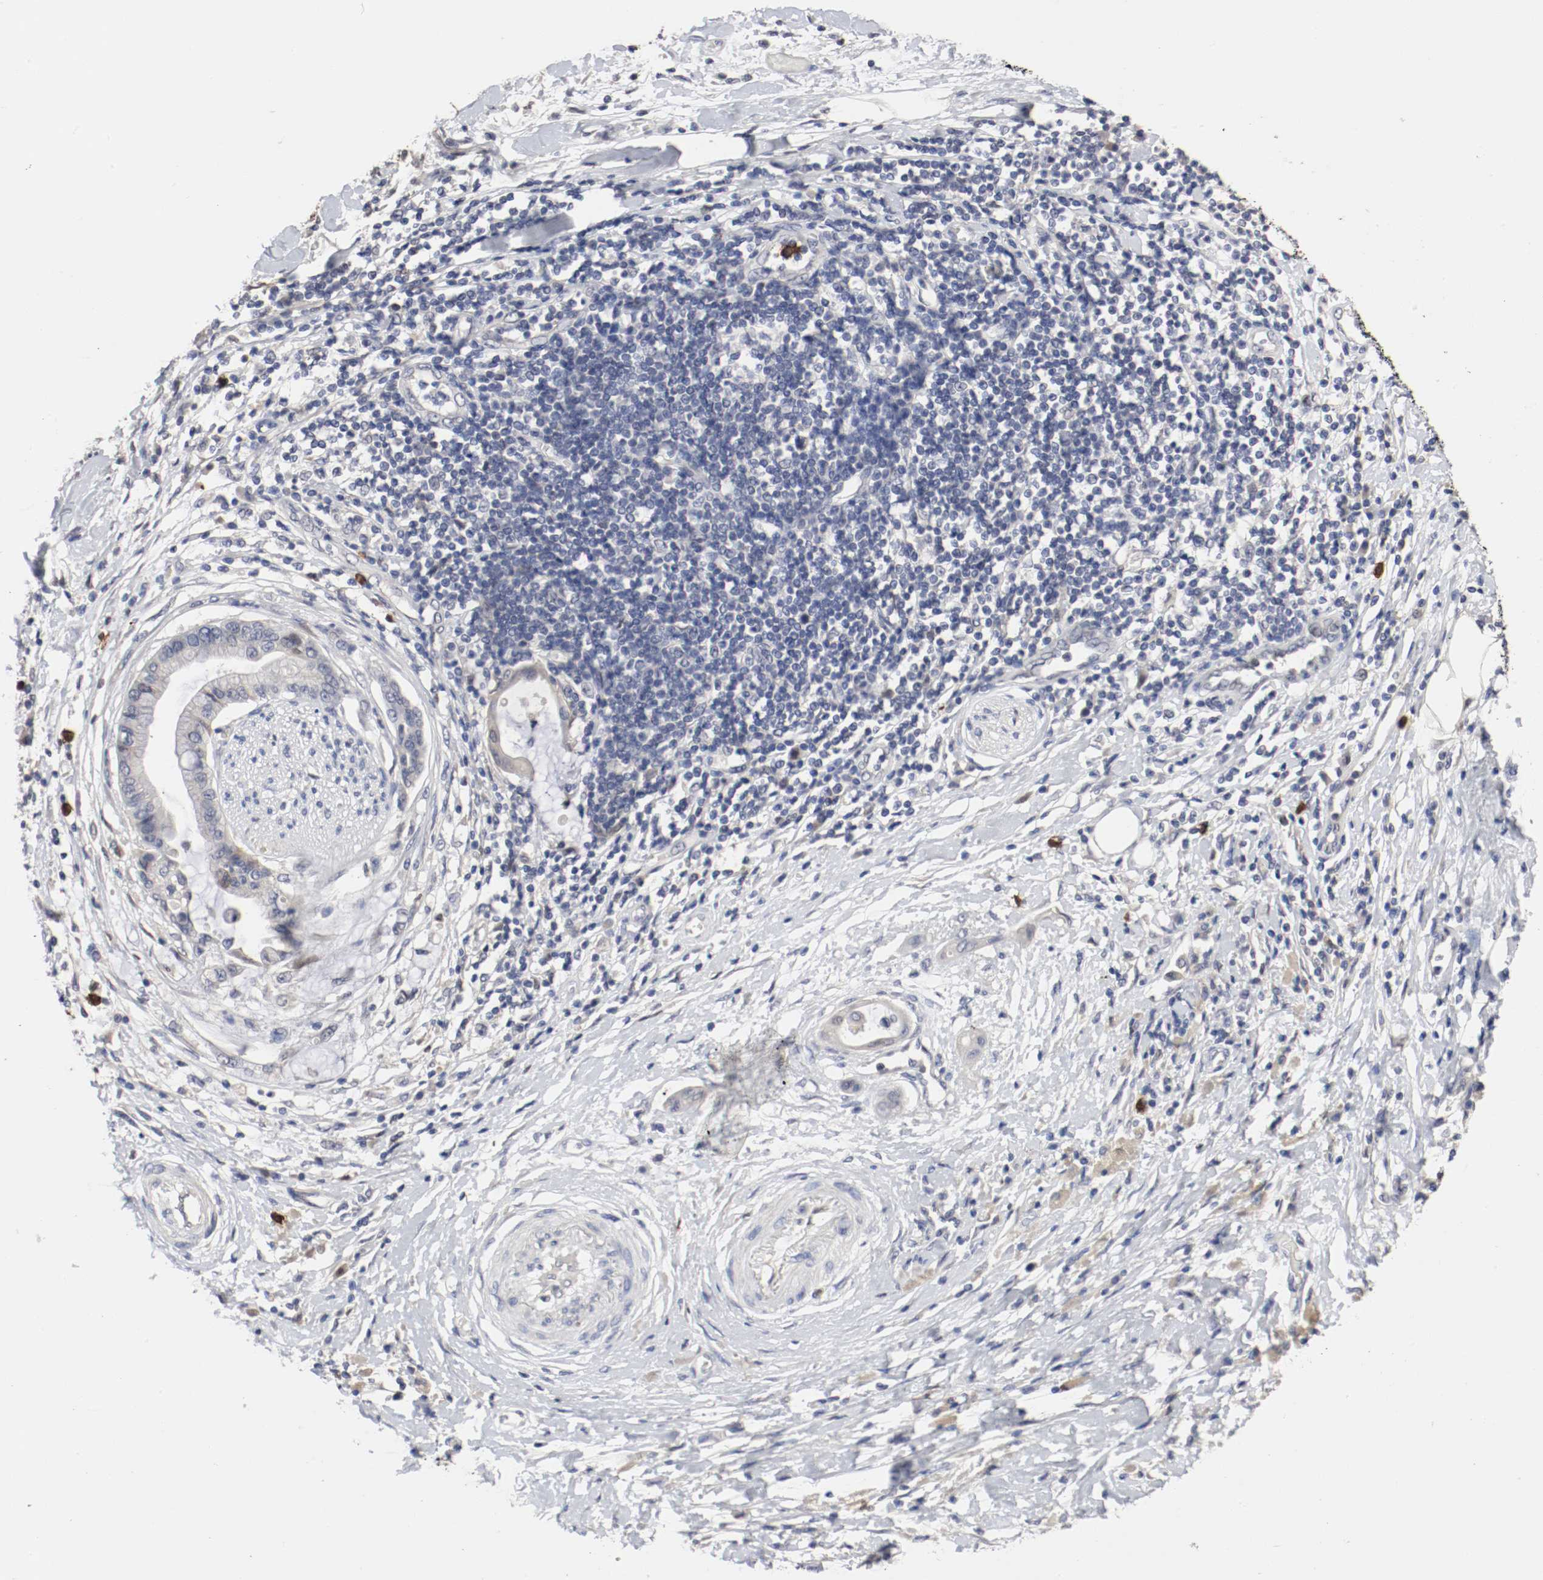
{"staining": {"intensity": "negative", "quantity": "none", "location": "none"}, "tissue": "pancreatic cancer", "cell_type": "Tumor cells", "image_type": "cancer", "snomed": [{"axis": "morphology", "description": "Adenocarcinoma, NOS"}, {"axis": "morphology", "description": "Adenocarcinoma, metastatic, NOS"}, {"axis": "topography", "description": "Lymph node"}, {"axis": "topography", "description": "Pancreas"}, {"axis": "topography", "description": "Duodenum"}], "caption": "Histopathology image shows no significant protein staining in tumor cells of pancreatic cancer.", "gene": "CEBPE", "patient": {"sex": "female", "age": 64}}